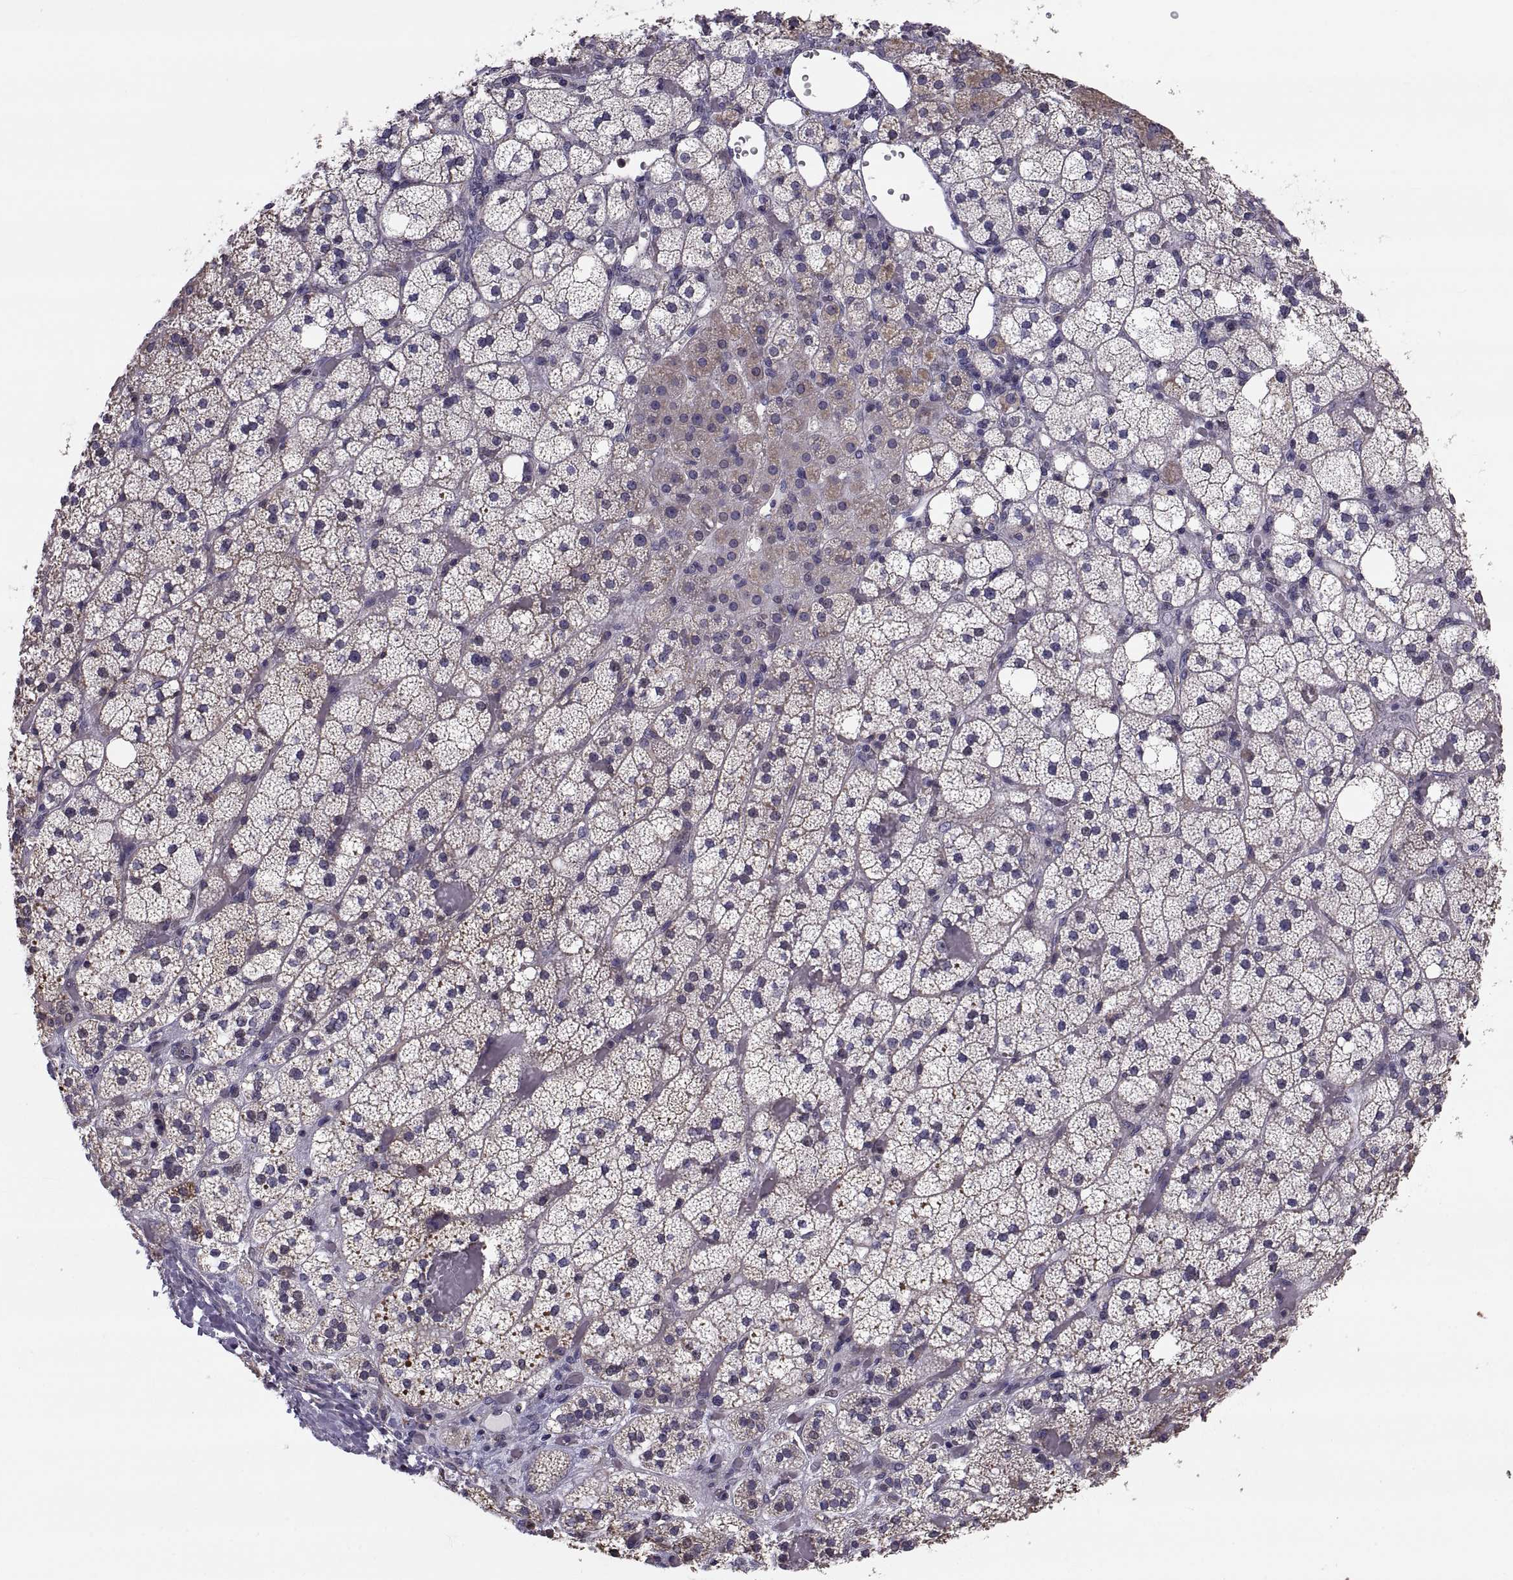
{"staining": {"intensity": "moderate", "quantity": "<25%", "location": "cytoplasmic/membranous"}, "tissue": "adrenal gland", "cell_type": "Glandular cells", "image_type": "normal", "snomed": [{"axis": "morphology", "description": "Normal tissue, NOS"}, {"axis": "topography", "description": "Adrenal gland"}], "caption": "High-magnification brightfield microscopy of benign adrenal gland stained with DAB (brown) and counterstained with hematoxylin (blue). glandular cells exhibit moderate cytoplasmic/membranous expression is seen in about<25% of cells. Nuclei are stained in blue.", "gene": "ANO1", "patient": {"sex": "male", "age": 53}}